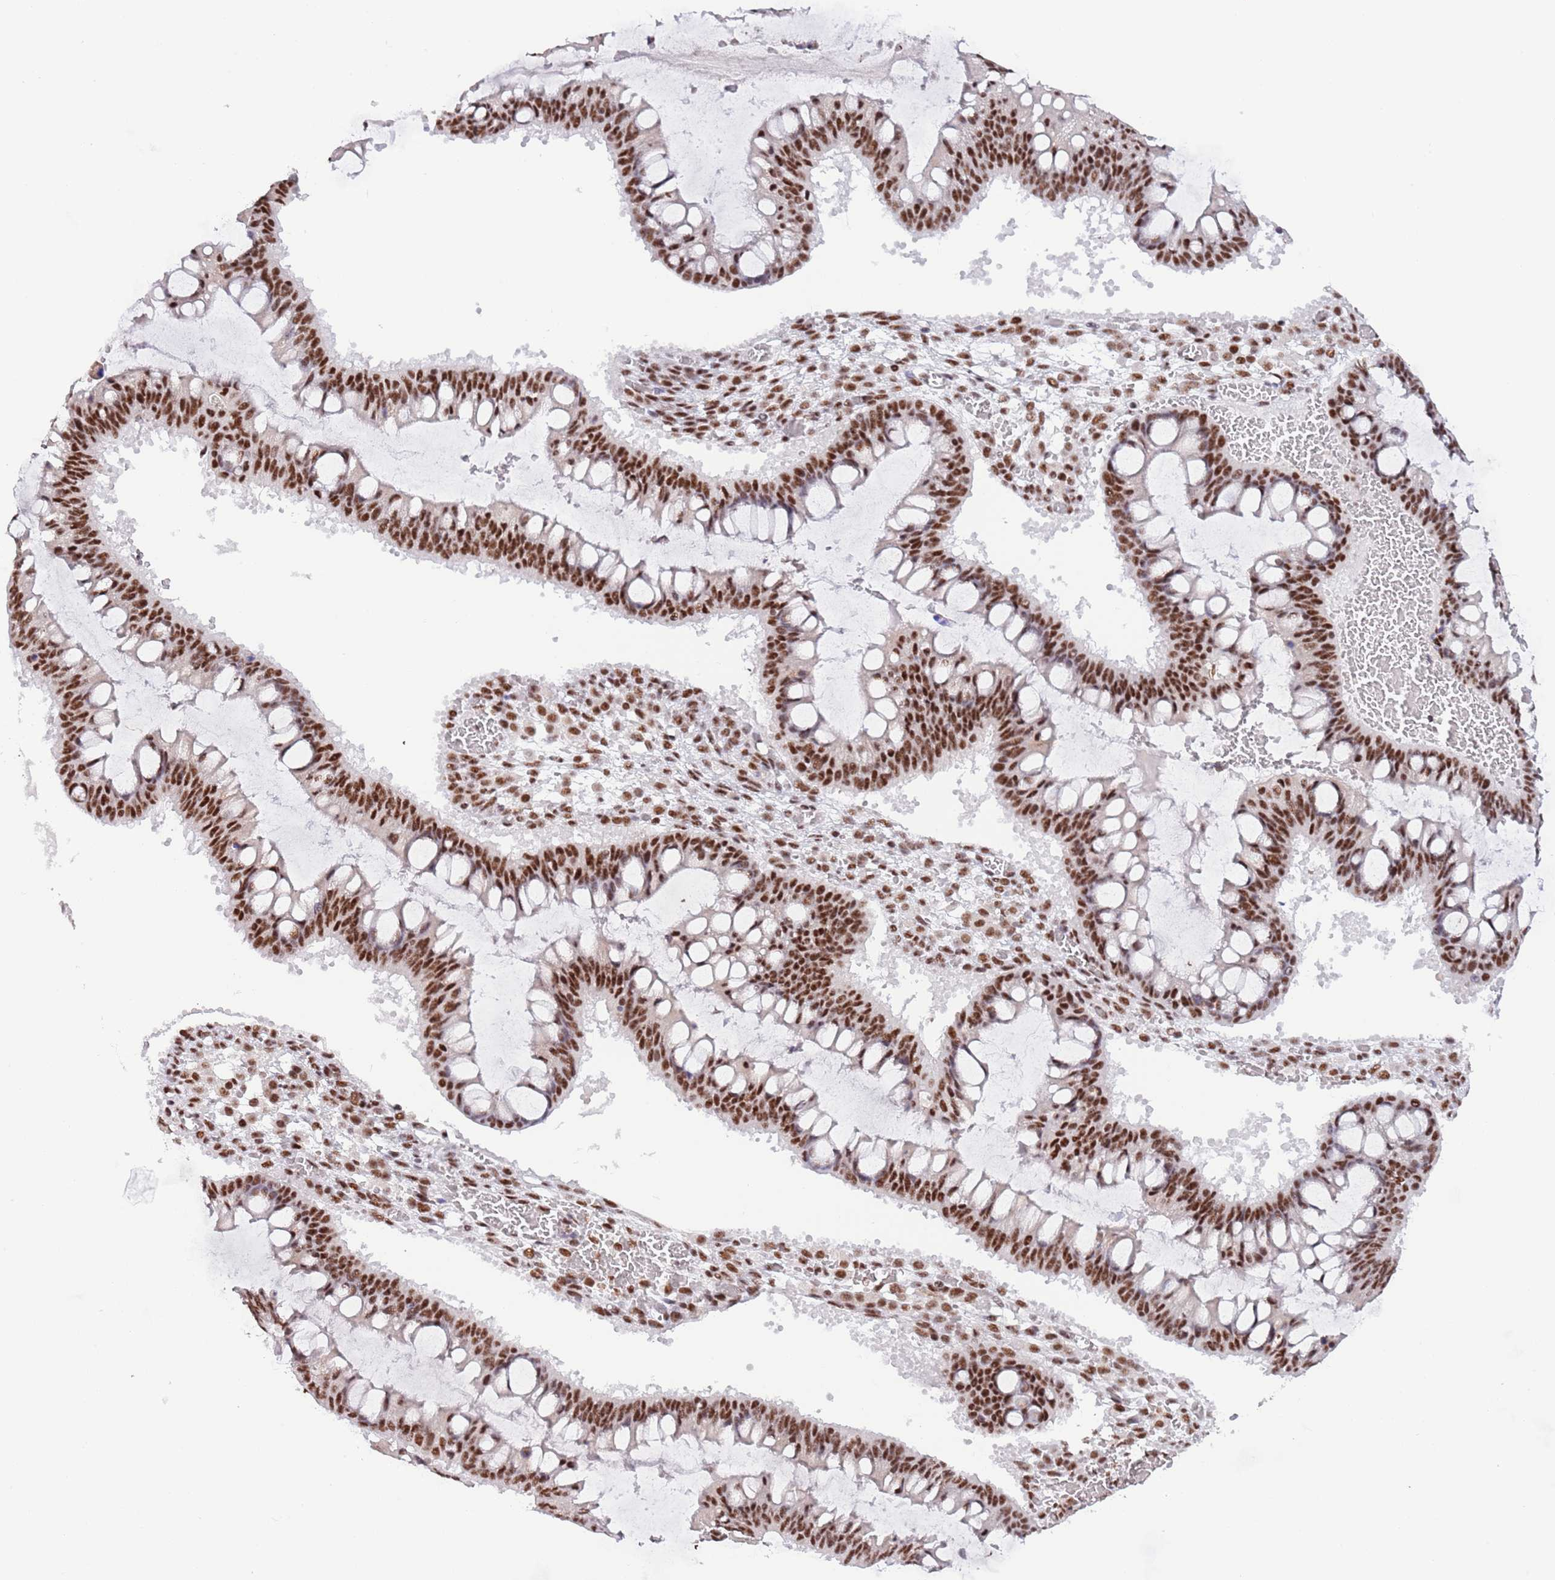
{"staining": {"intensity": "strong", "quantity": ">75%", "location": "nuclear"}, "tissue": "ovarian cancer", "cell_type": "Tumor cells", "image_type": "cancer", "snomed": [{"axis": "morphology", "description": "Cystadenocarcinoma, mucinous, NOS"}, {"axis": "topography", "description": "Ovary"}], "caption": "Immunohistochemical staining of ovarian mucinous cystadenocarcinoma exhibits high levels of strong nuclear protein positivity in about >75% of tumor cells.", "gene": "SF3A2", "patient": {"sex": "female", "age": 73}}